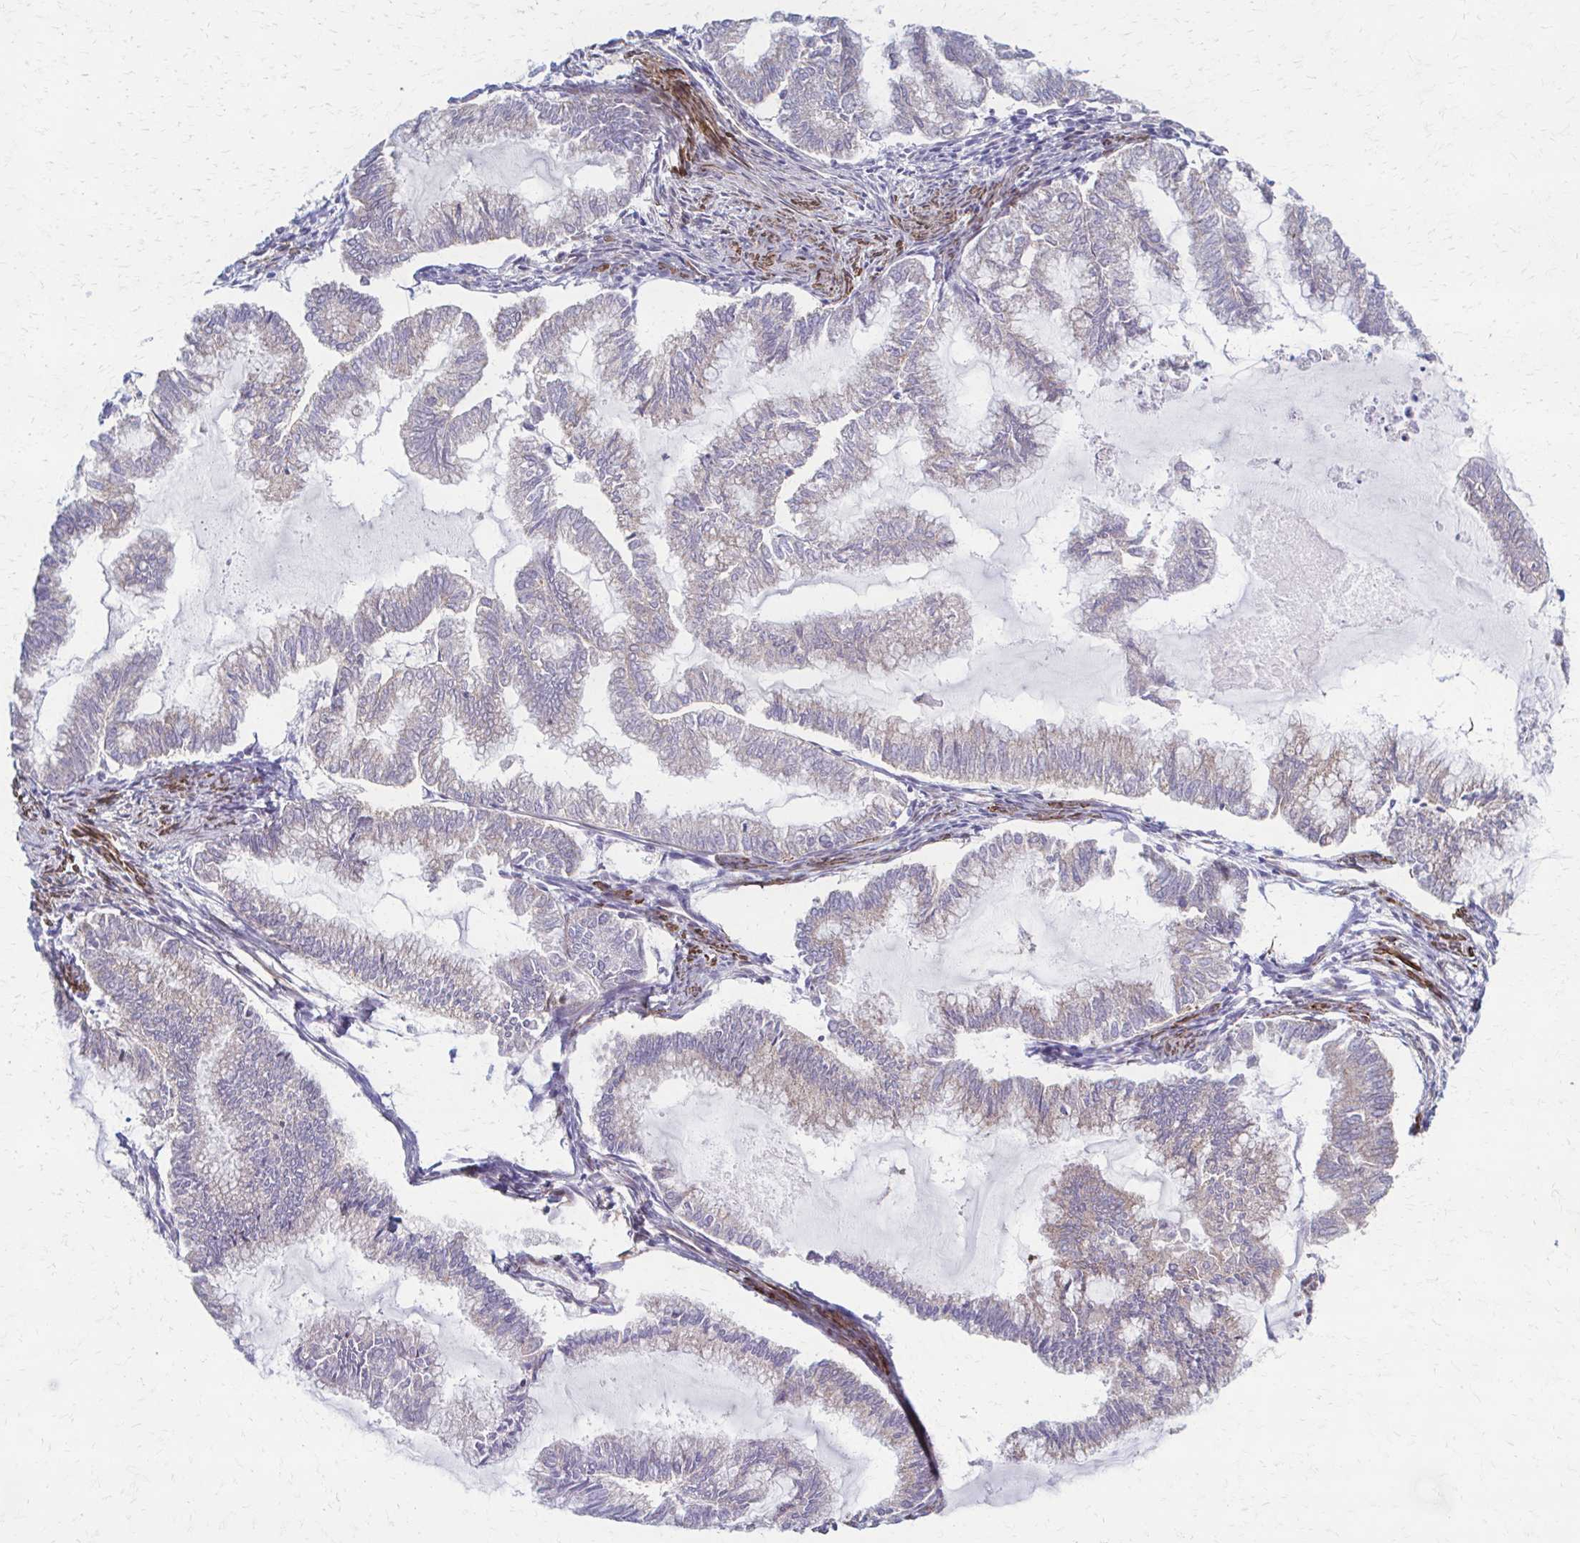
{"staining": {"intensity": "negative", "quantity": "none", "location": "none"}, "tissue": "endometrial cancer", "cell_type": "Tumor cells", "image_type": "cancer", "snomed": [{"axis": "morphology", "description": "Adenocarcinoma, NOS"}, {"axis": "topography", "description": "Endometrium"}], "caption": "A micrograph of adenocarcinoma (endometrial) stained for a protein shows no brown staining in tumor cells.", "gene": "TIMMDC1", "patient": {"sex": "female", "age": 79}}